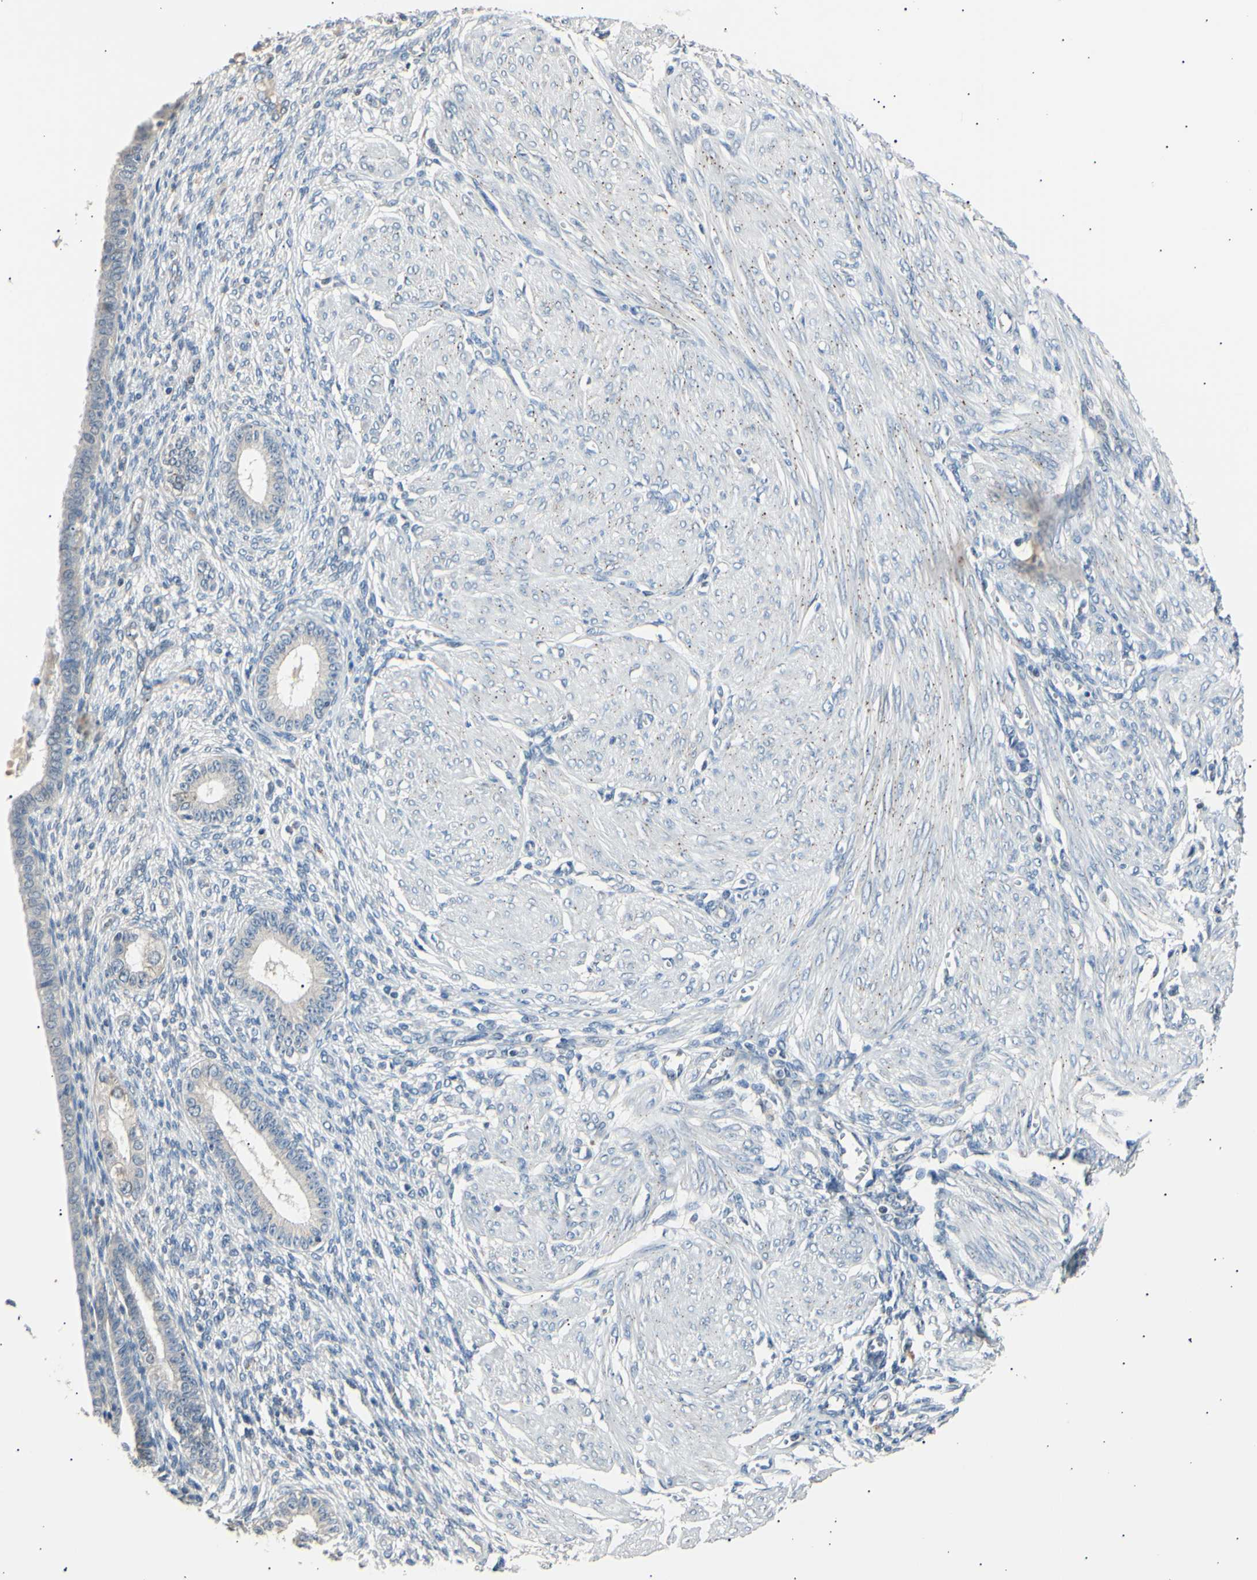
{"staining": {"intensity": "negative", "quantity": "none", "location": "none"}, "tissue": "endometrium", "cell_type": "Cells in endometrial stroma", "image_type": "normal", "snomed": [{"axis": "morphology", "description": "Normal tissue, NOS"}, {"axis": "topography", "description": "Endometrium"}], "caption": "Immunohistochemical staining of benign endometrium shows no significant expression in cells in endometrial stroma.", "gene": "LDLR", "patient": {"sex": "female", "age": 72}}